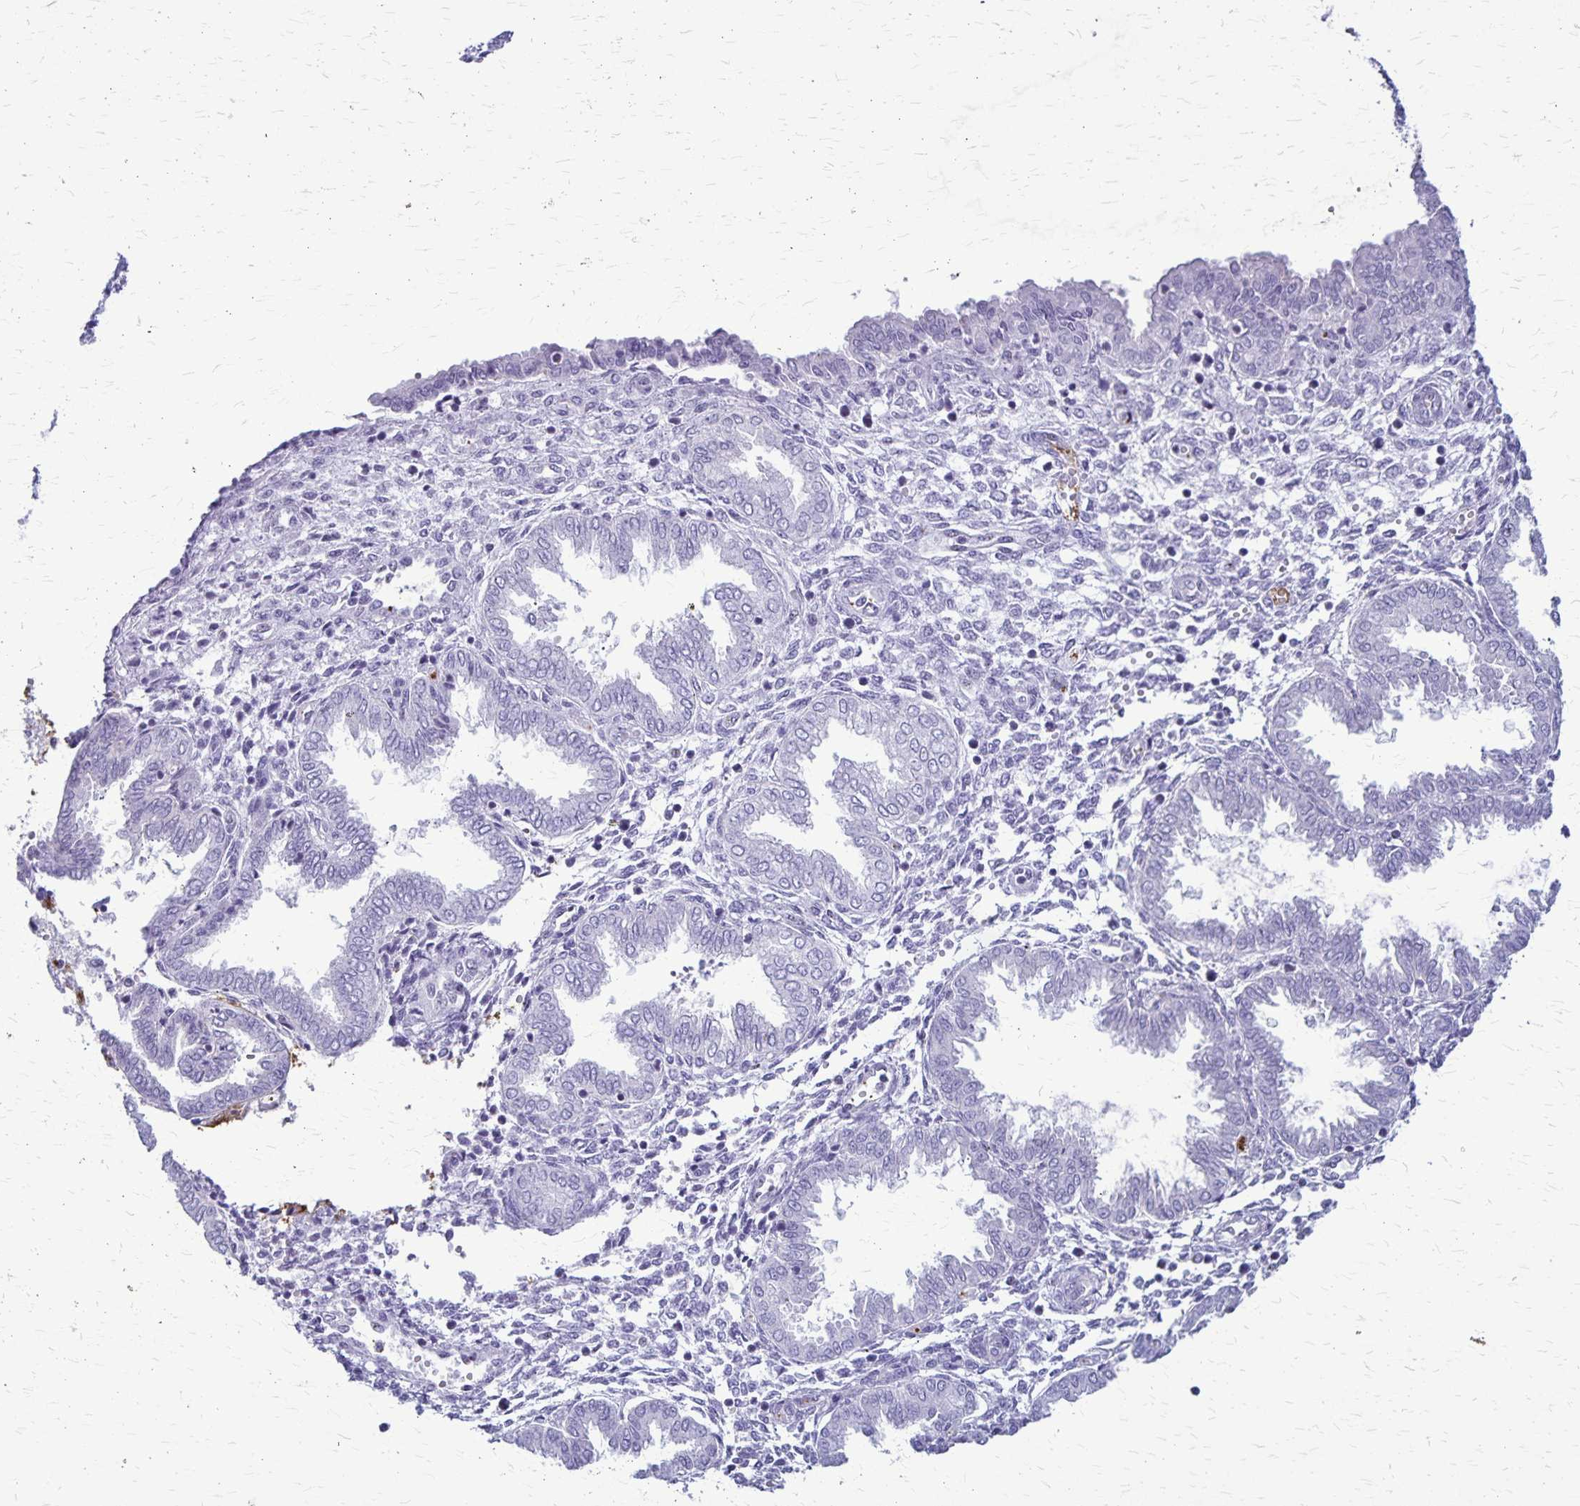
{"staining": {"intensity": "negative", "quantity": "none", "location": "none"}, "tissue": "endometrium", "cell_type": "Cells in endometrial stroma", "image_type": "normal", "snomed": [{"axis": "morphology", "description": "Normal tissue, NOS"}, {"axis": "topography", "description": "Endometrium"}], "caption": "Immunohistochemistry image of normal human endometrium stained for a protein (brown), which displays no staining in cells in endometrial stroma.", "gene": "GP9", "patient": {"sex": "female", "age": 33}}